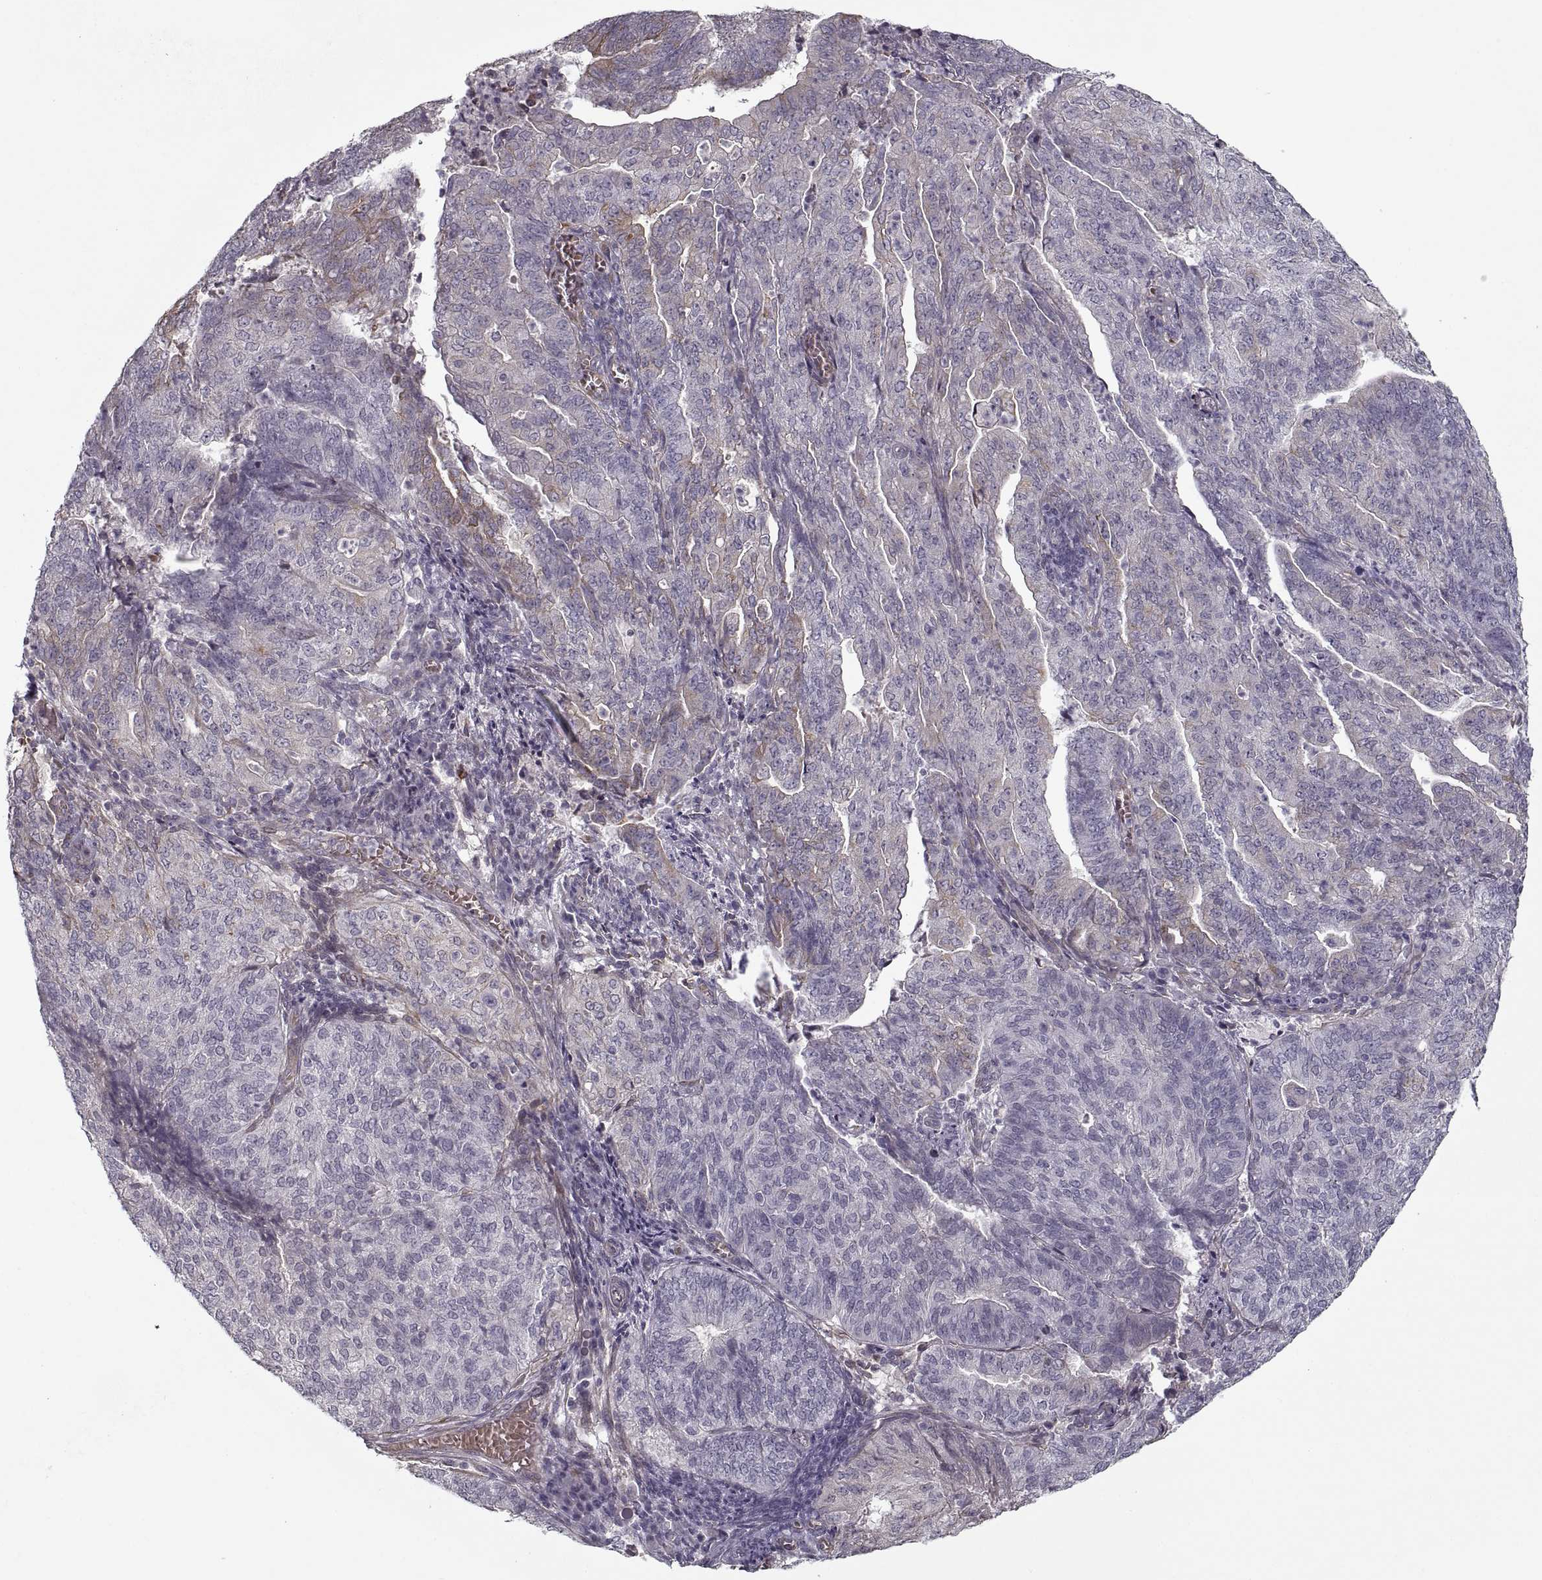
{"staining": {"intensity": "moderate", "quantity": "<25%", "location": "cytoplasmic/membranous"}, "tissue": "endometrial cancer", "cell_type": "Tumor cells", "image_type": "cancer", "snomed": [{"axis": "morphology", "description": "Adenocarcinoma, NOS"}, {"axis": "topography", "description": "Endometrium"}], "caption": "Tumor cells demonstrate low levels of moderate cytoplasmic/membranous expression in approximately <25% of cells in endometrial adenocarcinoma.", "gene": "LAMB2", "patient": {"sex": "female", "age": 82}}